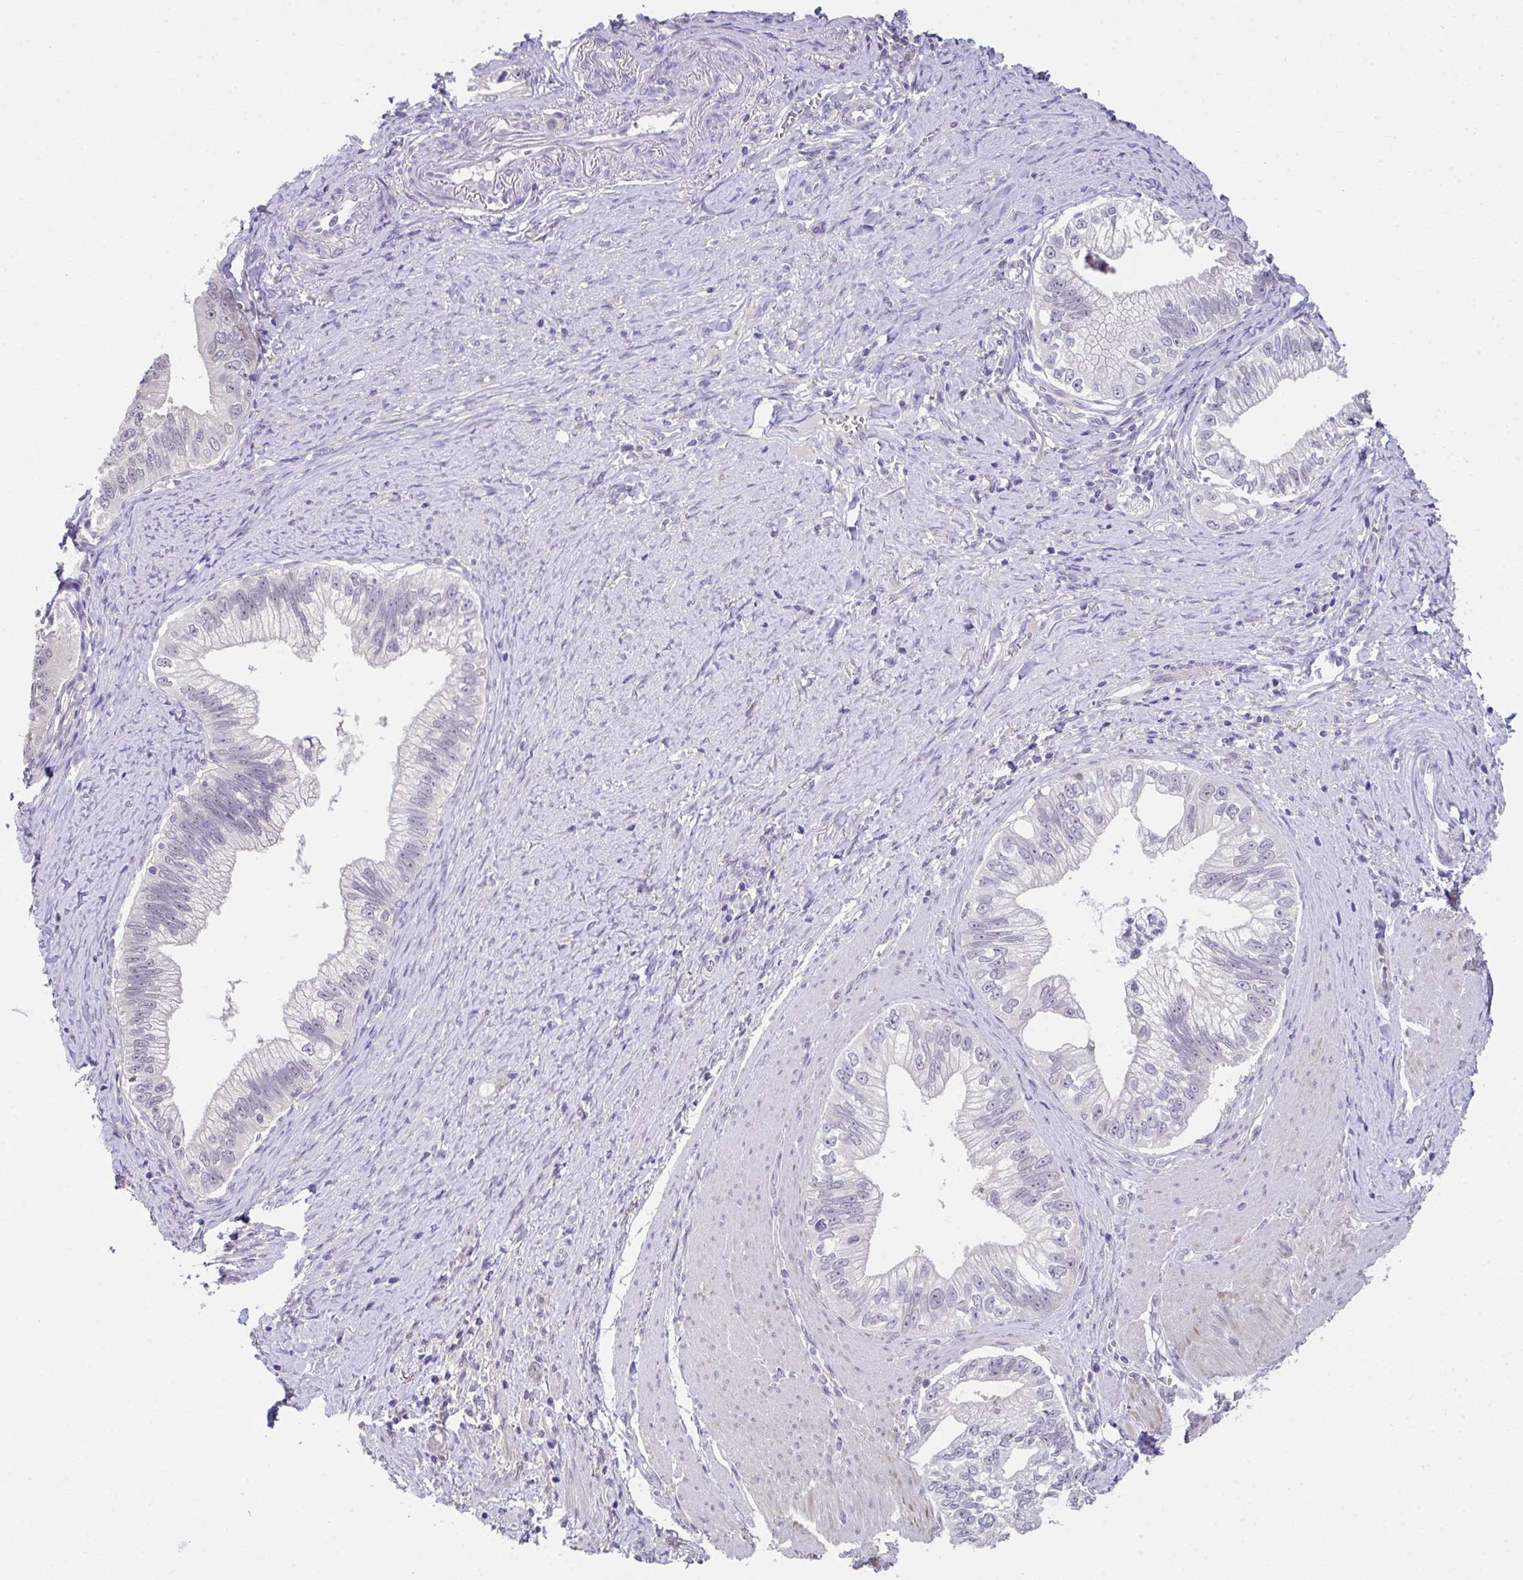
{"staining": {"intensity": "negative", "quantity": "none", "location": "none"}, "tissue": "pancreatic cancer", "cell_type": "Tumor cells", "image_type": "cancer", "snomed": [{"axis": "morphology", "description": "Adenocarcinoma, NOS"}, {"axis": "topography", "description": "Pancreas"}], "caption": "Immunohistochemical staining of pancreatic cancer (adenocarcinoma) displays no significant staining in tumor cells. (DAB immunohistochemistry with hematoxylin counter stain).", "gene": "GLTPD2", "patient": {"sex": "male", "age": 70}}